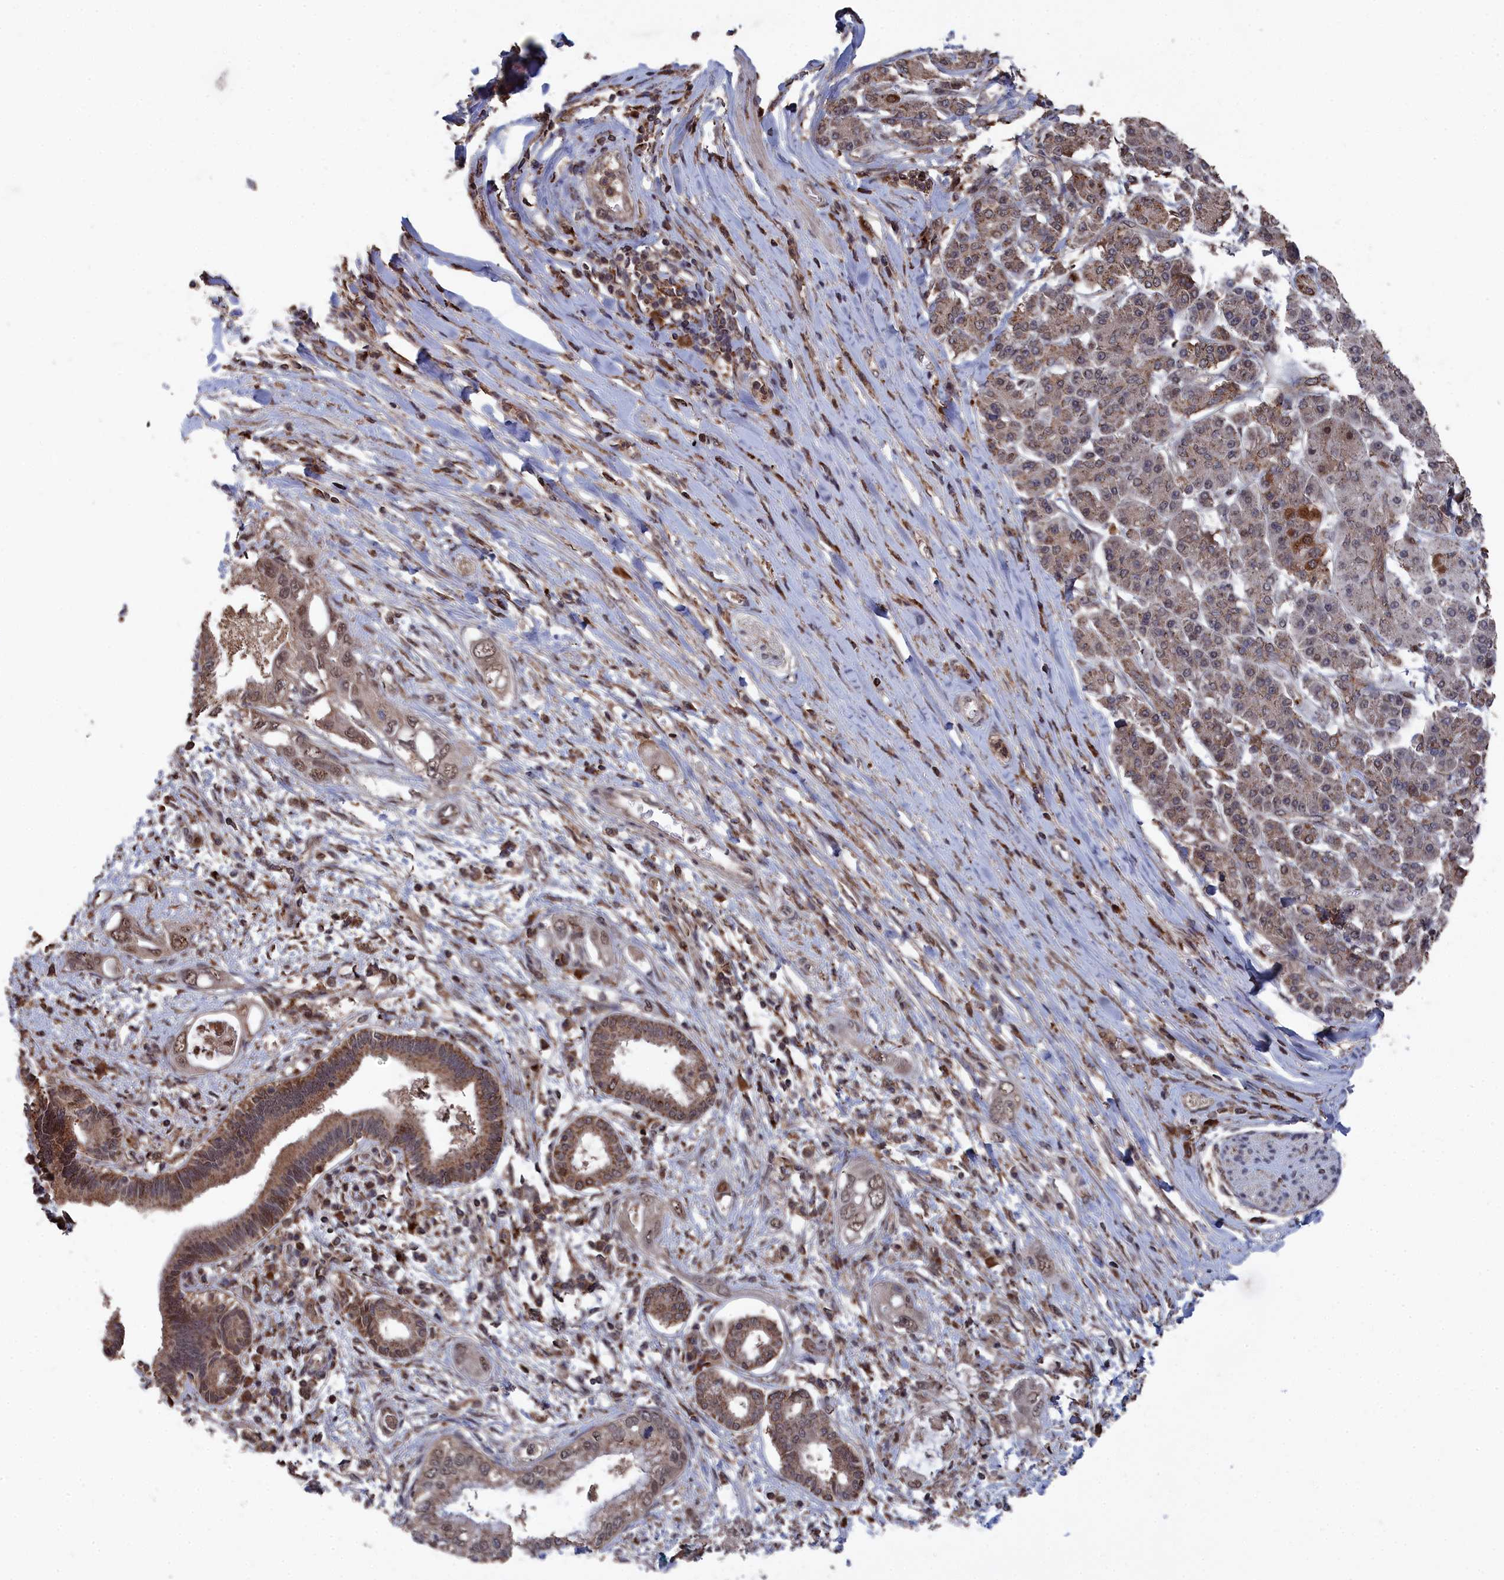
{"staining": {"intensity": "moderate", "quantity": ">75%", "location": "cytoplasmic/membranous,nuclear"}, "tissue": "pancreatic cancer", "cell_type": "Tumor cells", "image_type": "cancer", "snomed": [{"axis": "morphology", "description": "Inflammation, NOS"}, {"axis": "morphology", "description": "Adenocarcinoma, NOS"}, {"axis": "topography", "description": "Pancreas"}], "caption": "Immunohistochemistry (IHC) image of human adenocarcinoma (pancreatic) stained for a protein (brown), which demonstrates medium levels of moderate cytoplasmic/membranous and nuclear expression in approximately >75% of tumor cells.", "gene": "CEACAM21", "patient": {"sex": "female", "age": 56}}